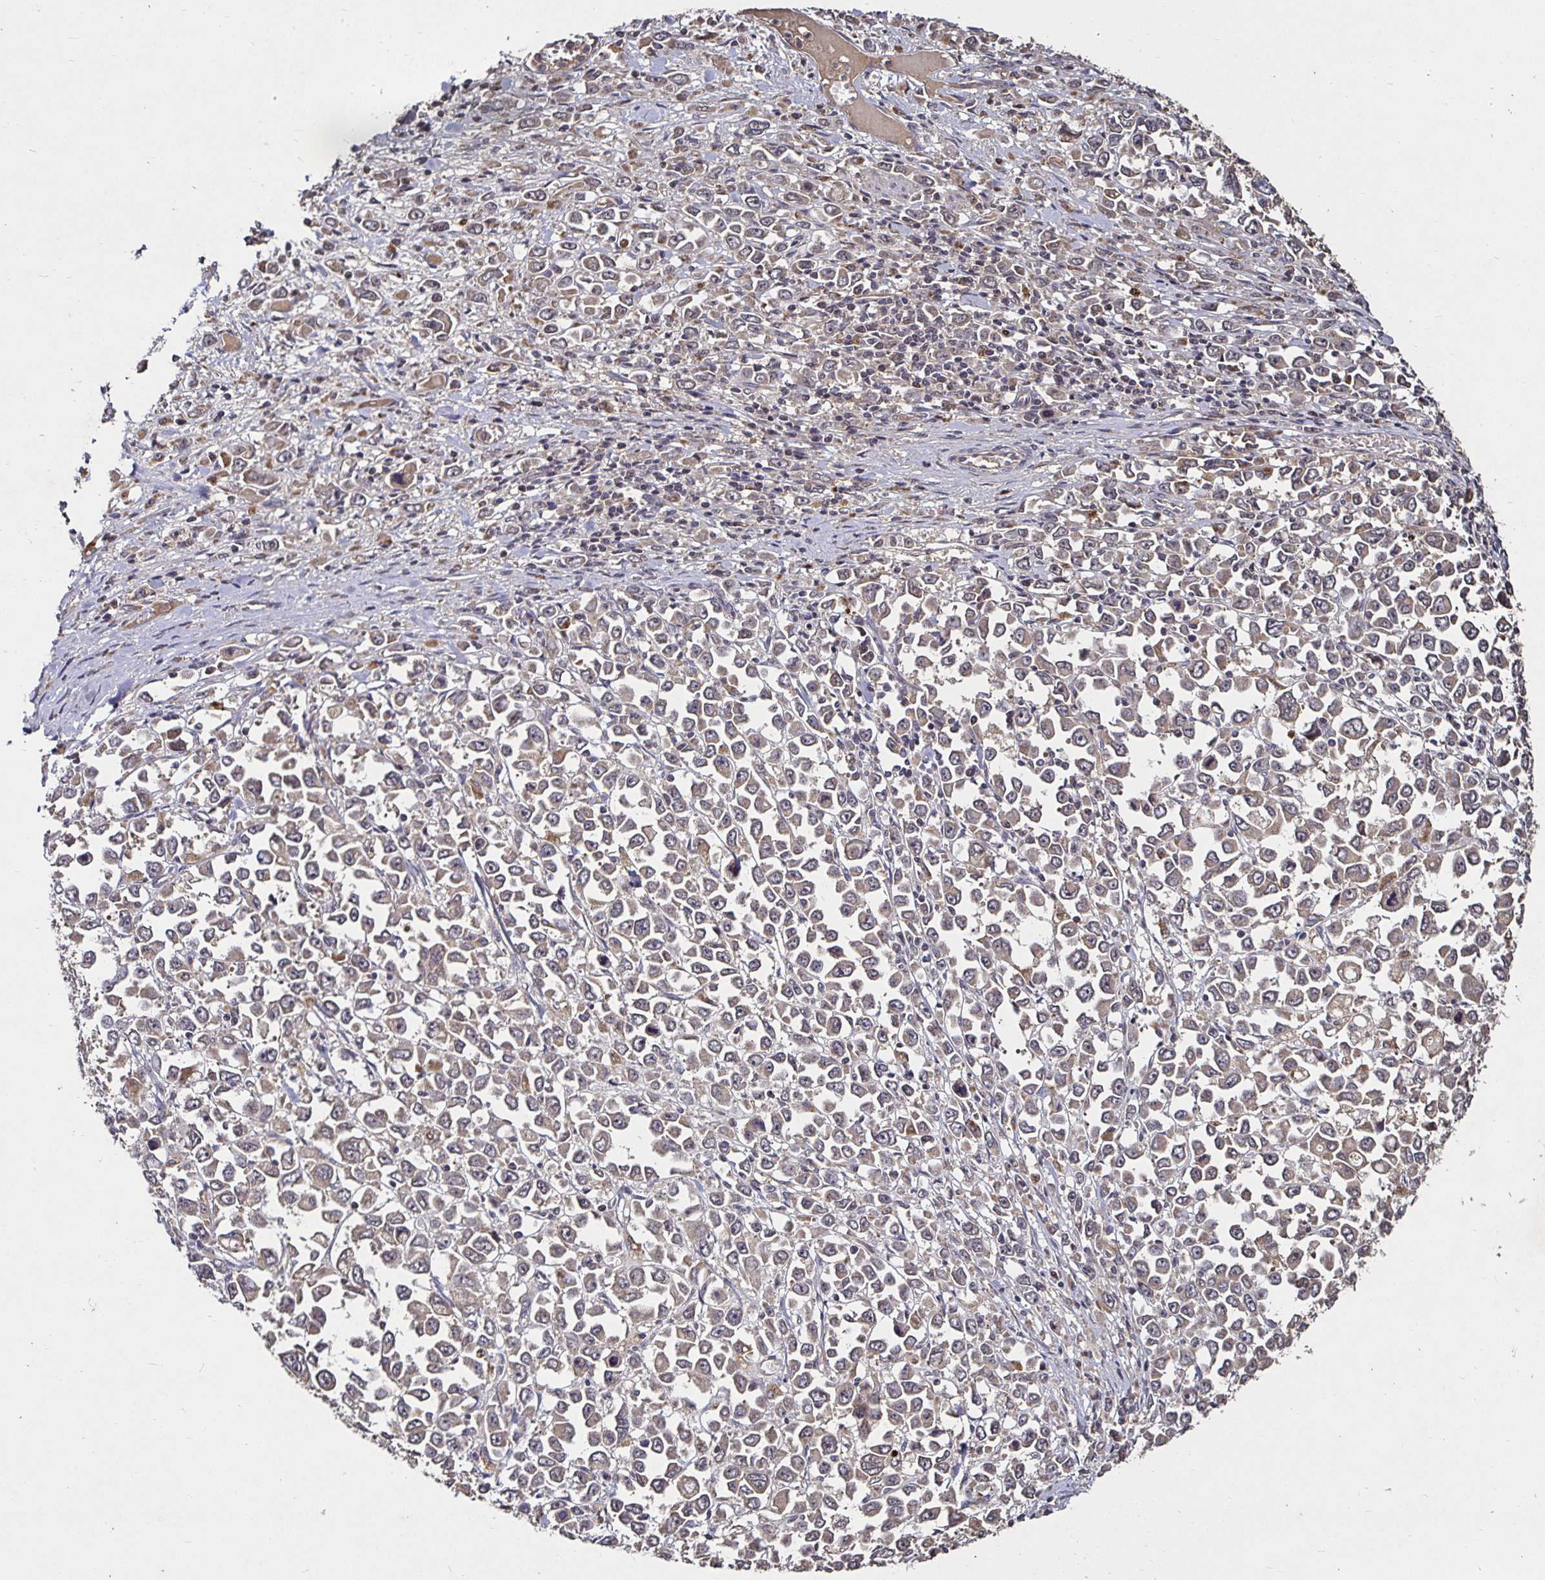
{"staining": {"intensity": "weak", "quantity": ">75%", "location": "cytoplasmic/membranous"}, "tissue": "stomach cancer", "cell_type": "Tumor cells", "image_type": "cancer", "snomed": [{"axis": "morphology", "description": "Adenocarcinoma, NOS"}, {"axis": "topography", "description": "Stomach, upper"}], "caption": "DAB (3,3'-diaminobenzidine) immunohistochemical staining of stomach cancer exhibits weak cytoplasmic/membranous protein staining in about >75% of tumor cells.", "gene": "SMYD3", "patient": {"sex": "male", "age": 70}}